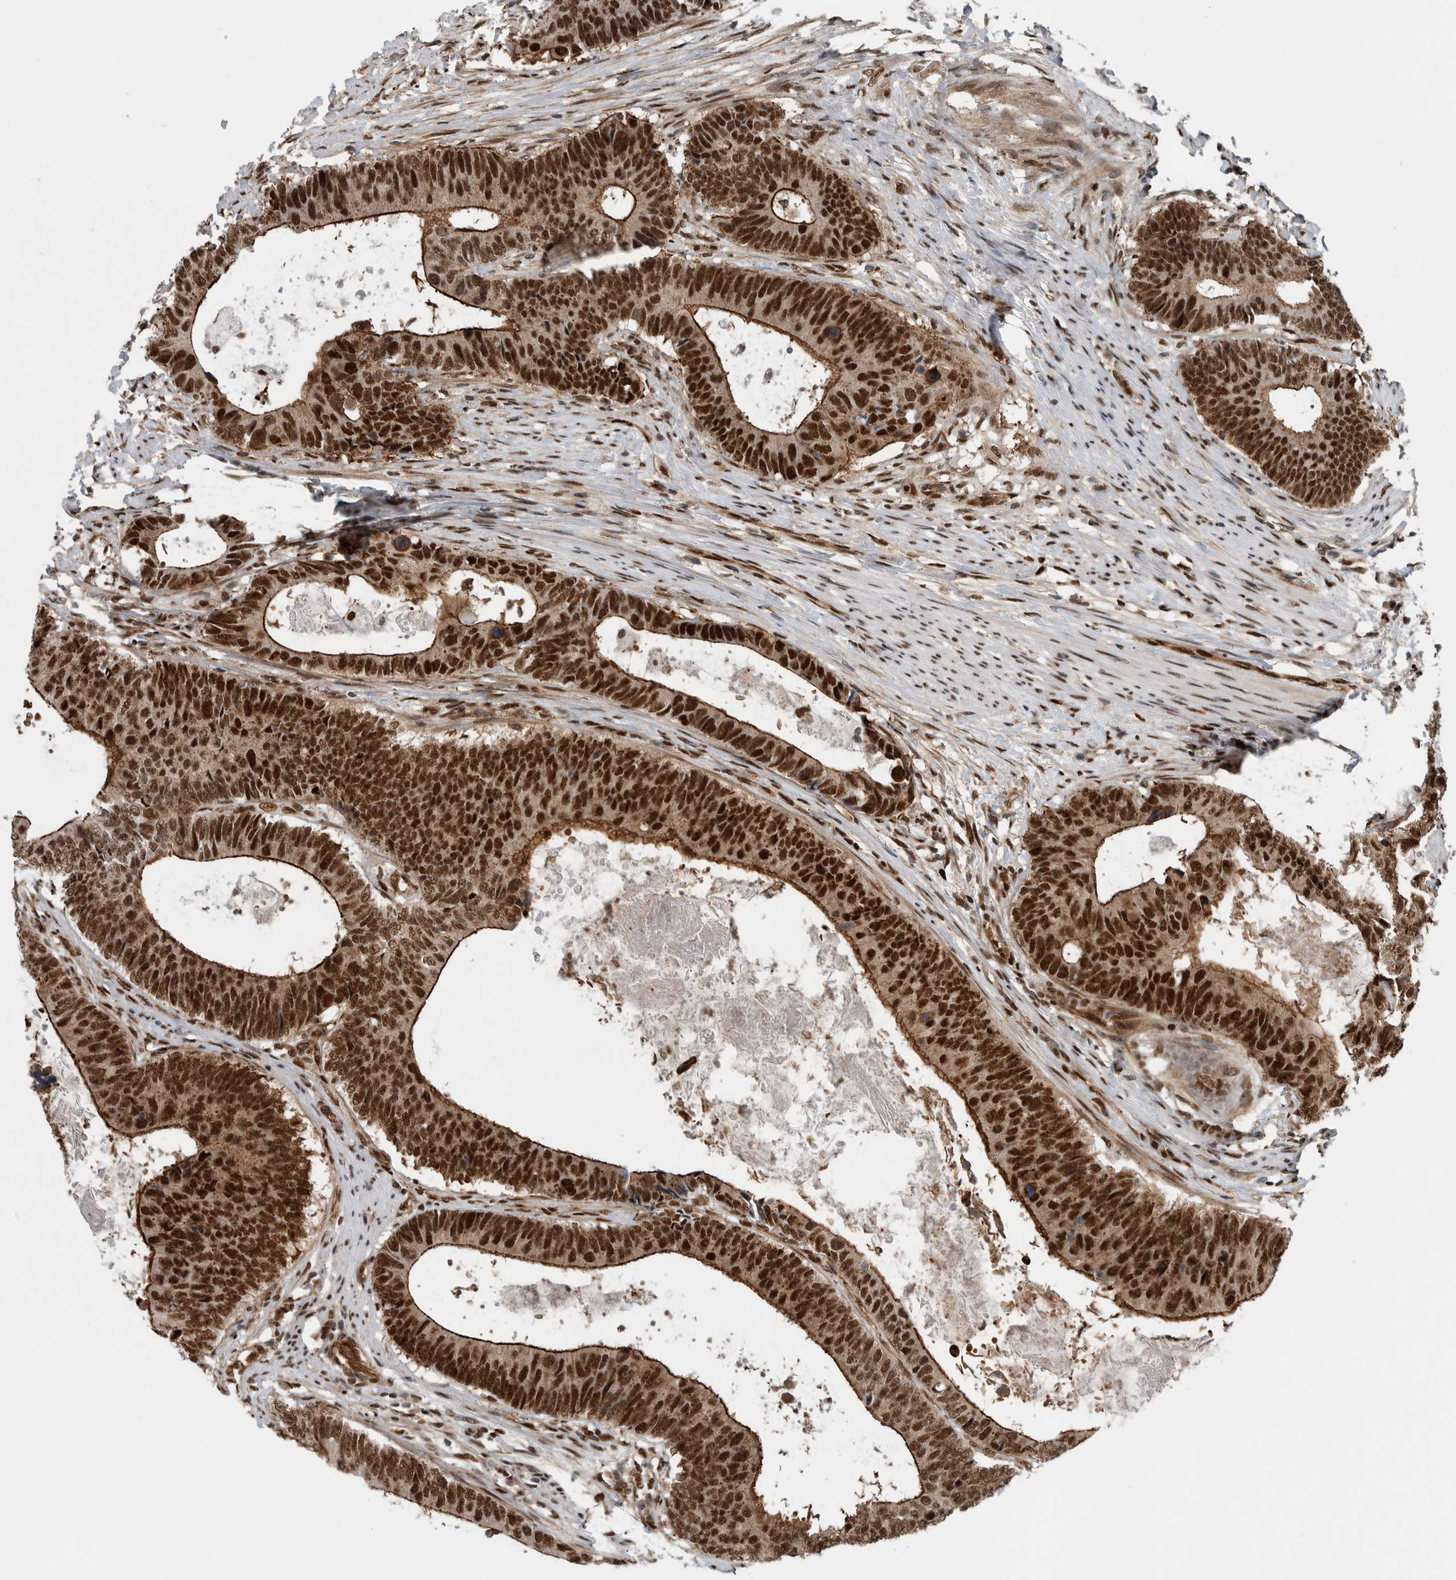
{"staining": {"intensity": "strong", "quantity": ">75%", "location": "cytoplasmic/membranous,nuclear"}, "tissue": "colorectal cancer", "cell_type": "Tumor cells", "image_type": "cancer", "snomed": [{"axis": "morphology", "description": "Adenocarcinoma, NOS"}, {"axis": "topography", "description": "Colon"}], "caption": "Human adenocarcinoma (colorectal) stained with a protein marker exhibits strong staining in tumor cells.", "gene": "FAM135B", "patient": {"sex": "male", "age": 56}}